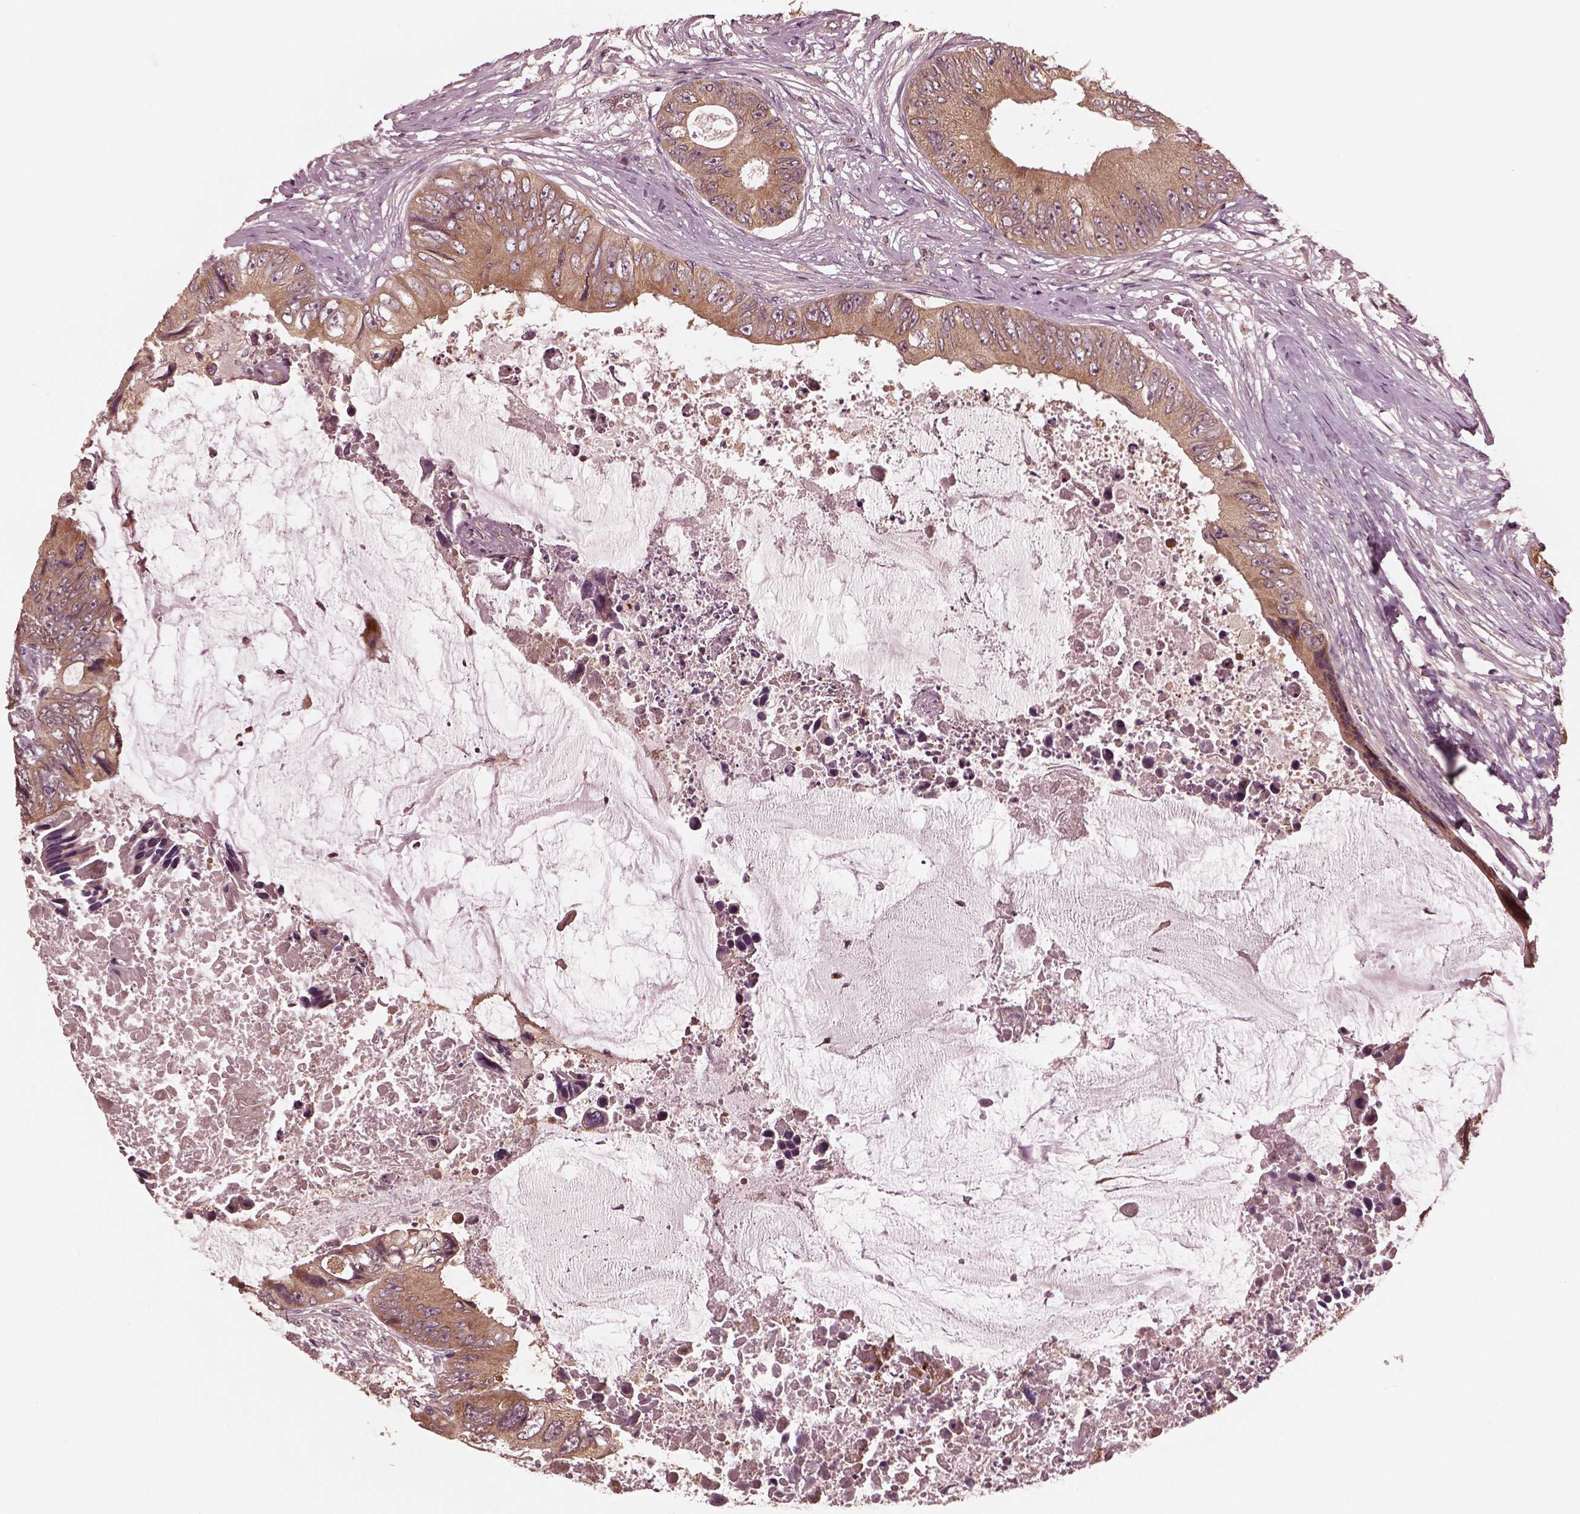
{"staining": {"intensity": "moderate", "quantity": "25%-75%", "location": "cytoplasmic/membranous"}, "tissue": "colorectal cancer", "cell_type": "Tumor cells", "image_type": "cancer", "snomed": [{"axis": "morphology", "description": "Adenocarcinoma, NOS"}, {"axis": "topography", "description": "Rectum"}], "caption": "Human colorectal adenocarcinoma stained with a protein marker reveals moderate staining in tumor cells.", "gene": "FAF2", "patient": {"sex": "male", "age": 63}}